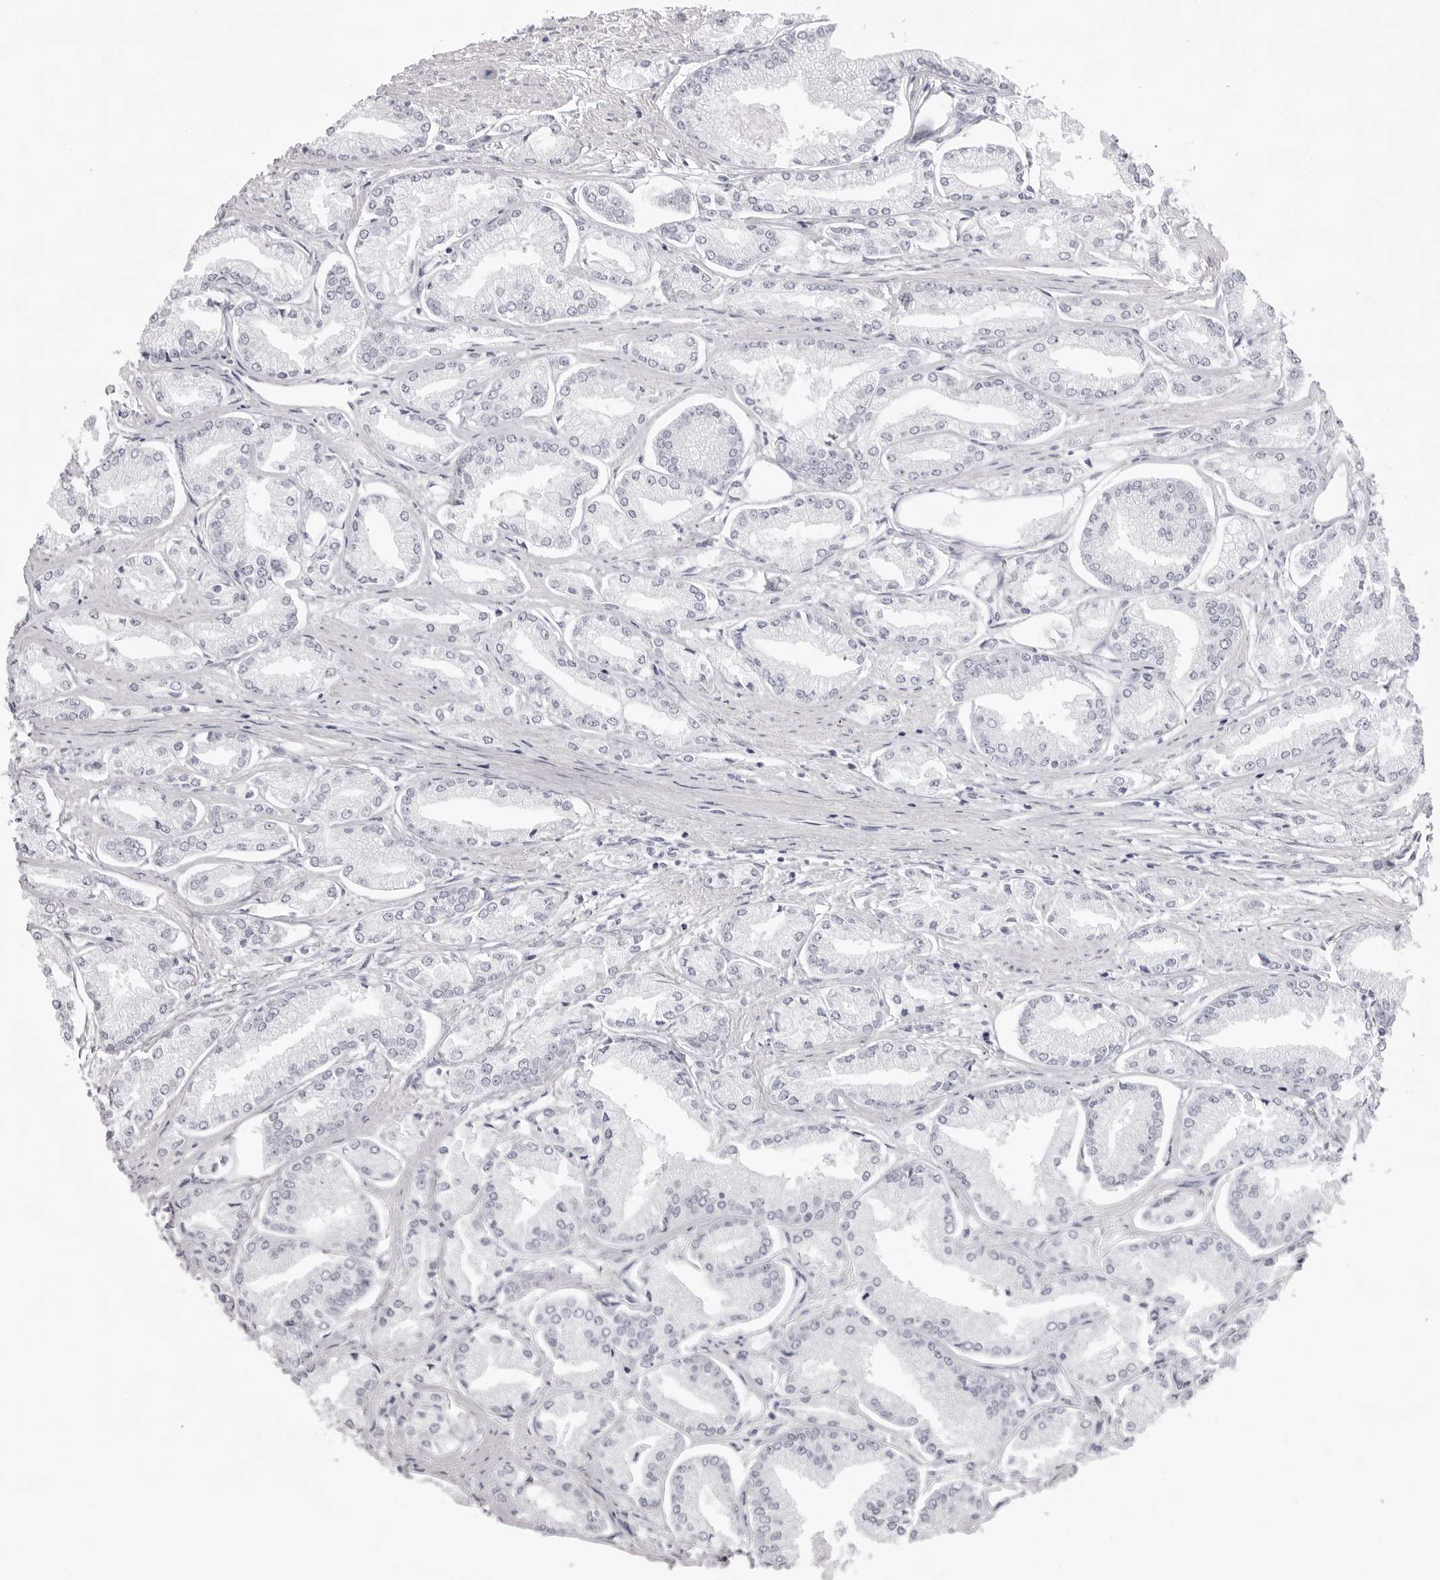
{"staining": {"intensity": "negative", "quantity": "none", "location": "none"}, "tissue": "prostate cancer", "cell_type": "Tumor cells", "image_type": "cancer", "snomed": [{"axis": "morphology", "description": "Adenocarcinoma, Low grade"}, {"axis": "topography", "description": "Prostate"}], "caption": "Immunohistochemistry image of human prostate adenocarcinoma (low-grade) stained for a protein (brown), which shows no staining in tumor cells.", "gene": "SMIM2", "patient": {"sex": "male", "age": 52}}